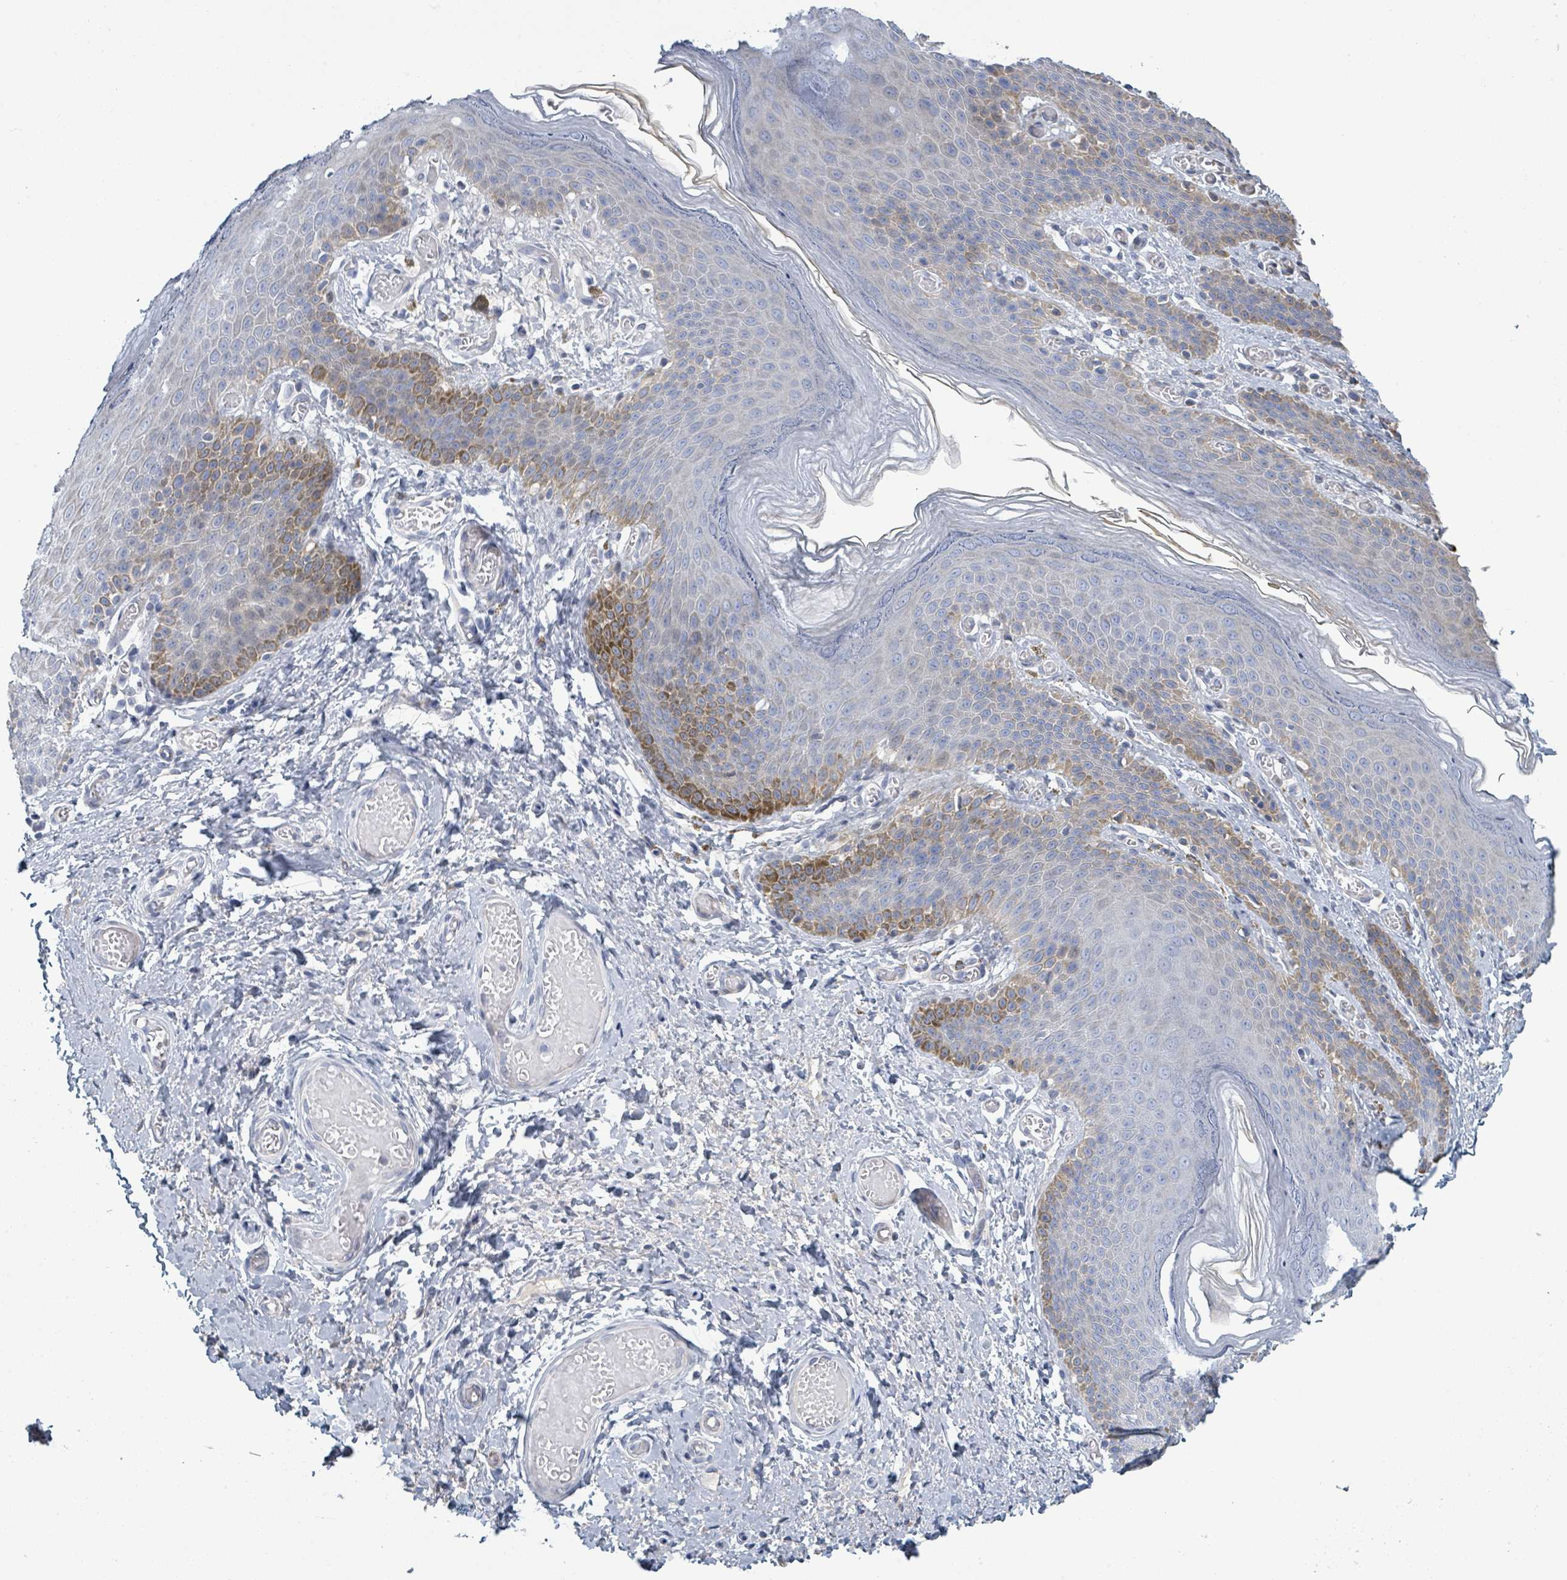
{"staining": {"intensity": "moderate", "quantity": "<25%", "location": "cytoplasmic/membranous"}, "tissue": "skin", "cell_type": "Epidermal cells", "image_type": "normal", "snomed": [{"axis": "morphology", "description": "Normal tissue, NOS"}, {"axis": "topography", "description": "Anal"}], "caption": "Immunohistochemistry (IHC) histopathology image of unremarkable skin stained for a protein (brown), which shows low levels of moderate cytoplasmic/membranous positivity in about <25% of epidermal cells.", "gene": "RAB33B", "patient": {"sex": "female", "age": 40}}